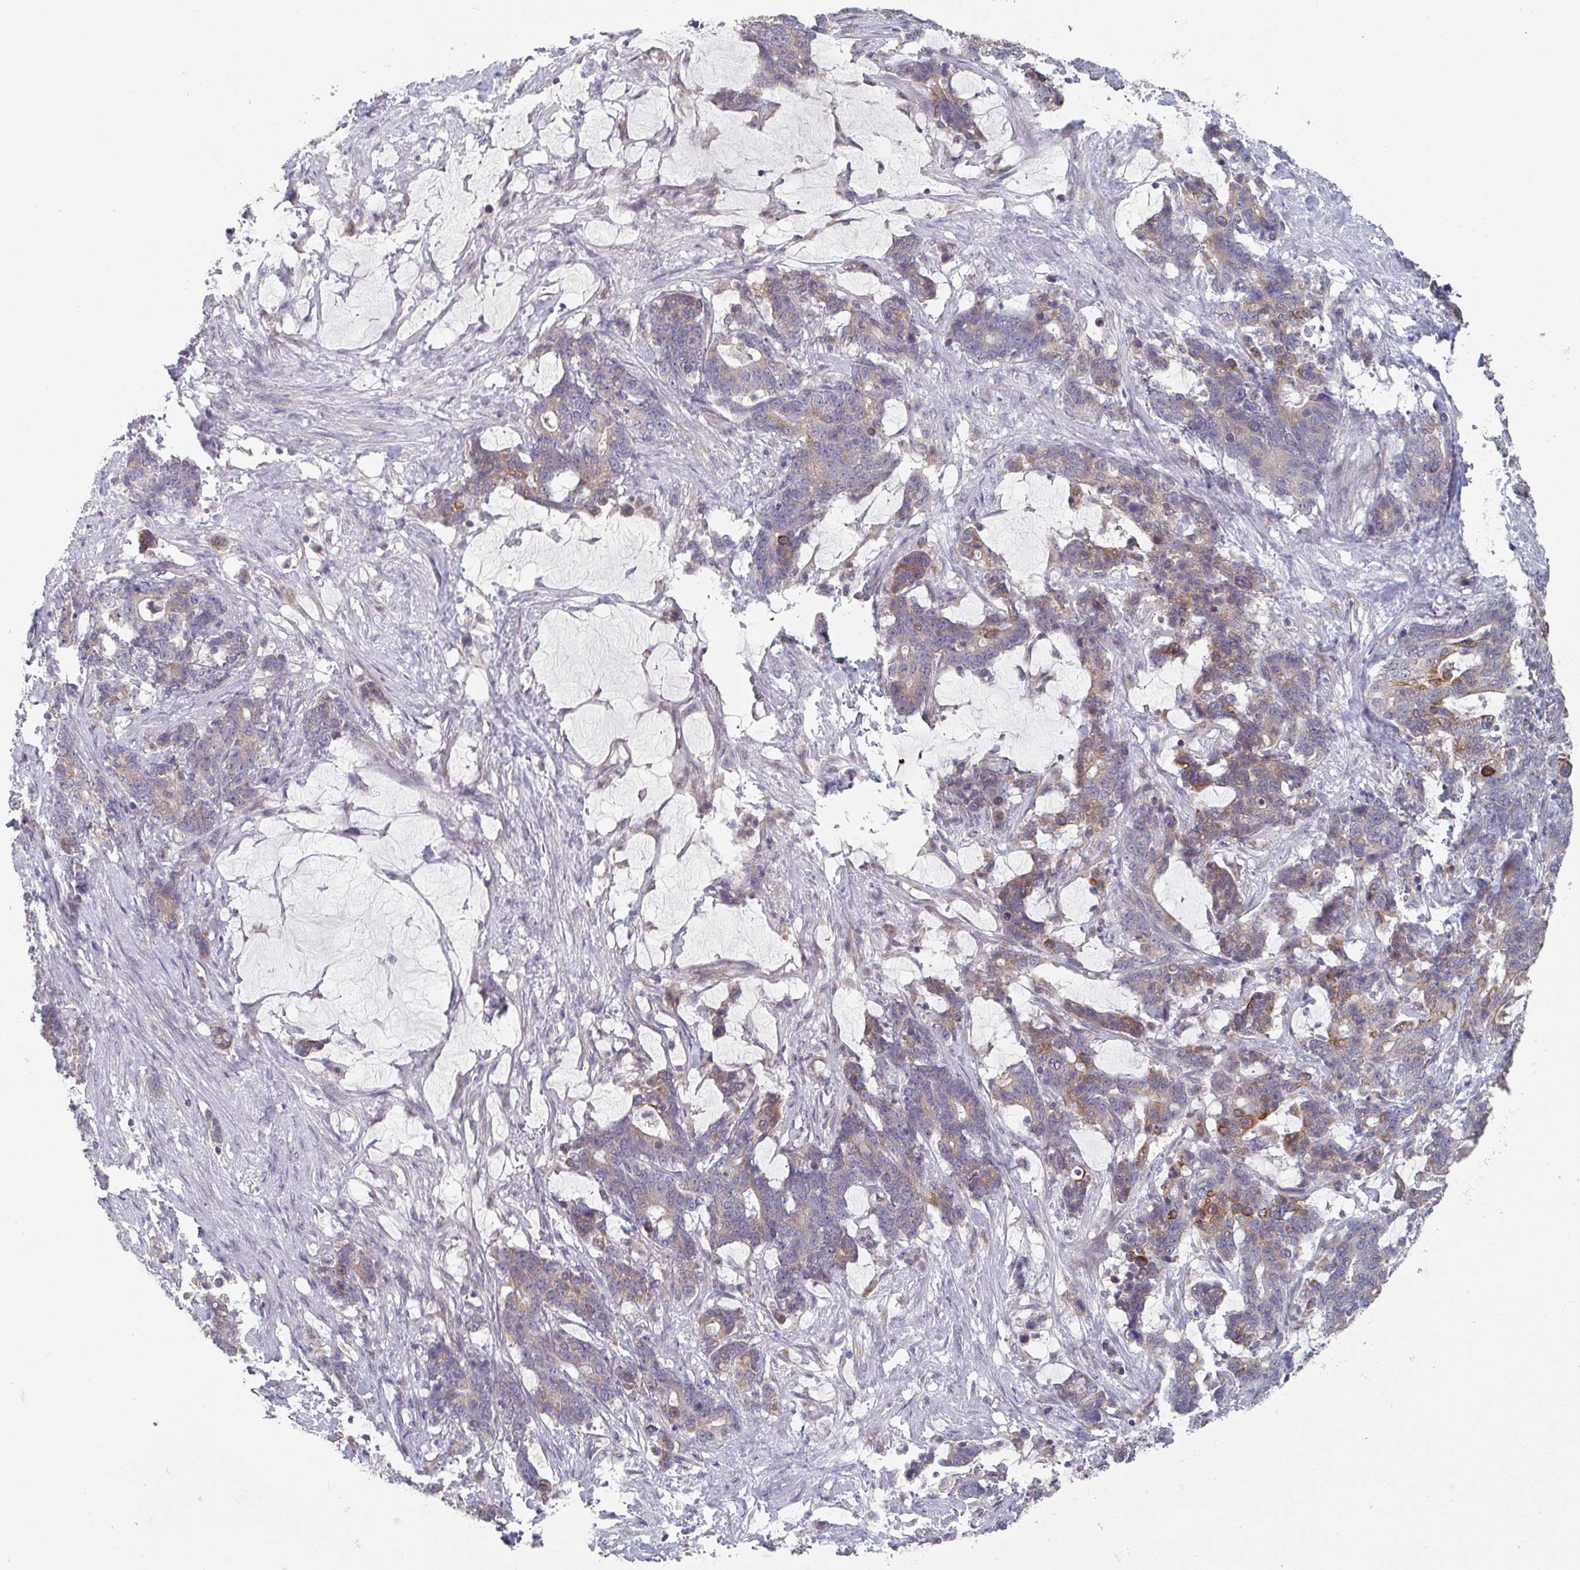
{"staining": {"intensity": "moderate", "quantity": "<25%", "location": "cytoplasmic/membranous"}, "tissue": "stomach cancer", "cell_type": "Tumor cells", "image_type": "cancer", "snomed": [{"axis": "morphology", "description": "Normal tissue, NOS"}, {"axis": "morphology", "description": "Adenocarcinoma, NOS"}, {"axis": "topography", "description": "Stomach"}], "caption": "This is an image of IHC staining of adenocarcinoma (stomach), which shows moderate staining in the cytoplasmic/membranous of tumor cells.", "gene": "ELOVL1", "patient": {"sex": "female", "age": 64}}